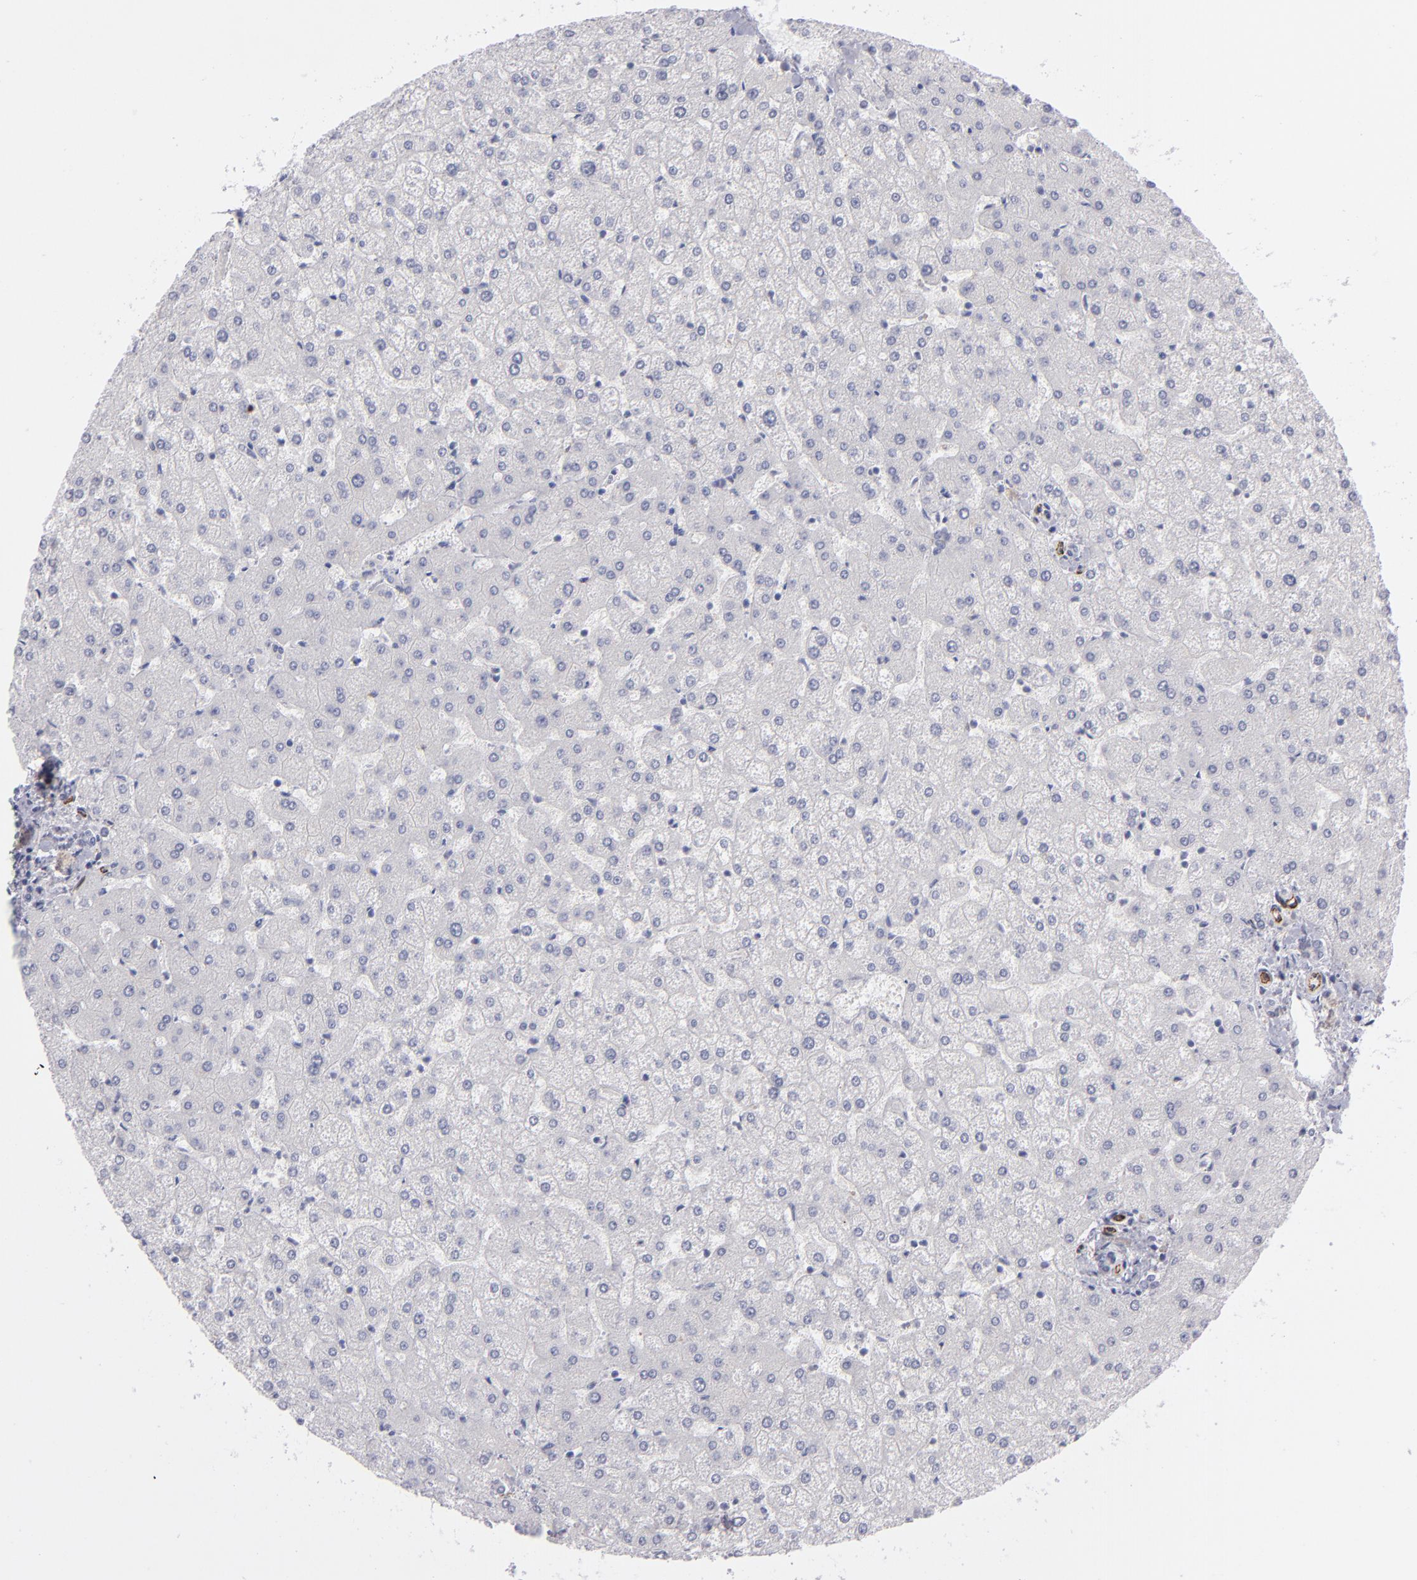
{"staining": {"intensity": "negative", "quantity": "none", "location": "none"}, "tissue": "liver", "cell_type": "Cholangiocytes", "image_type": "normal", "snomed": [{"axis": "morphology", "description": "Normal tissue, NOS"}, {"axis": "topography", "description": "Liver"}], "caption": "The histopathology image shows no staining of cholangiocytes in benign liver. The staining was performed using DAB (3,3'-diaminobenzidine) to visualize the protein expression in brown, while the nuclei were stained in blue with hematoxylin (Magnification: 20x).", "gene": "ITGB4", "patient": {"sex": "female", "age": 32}}